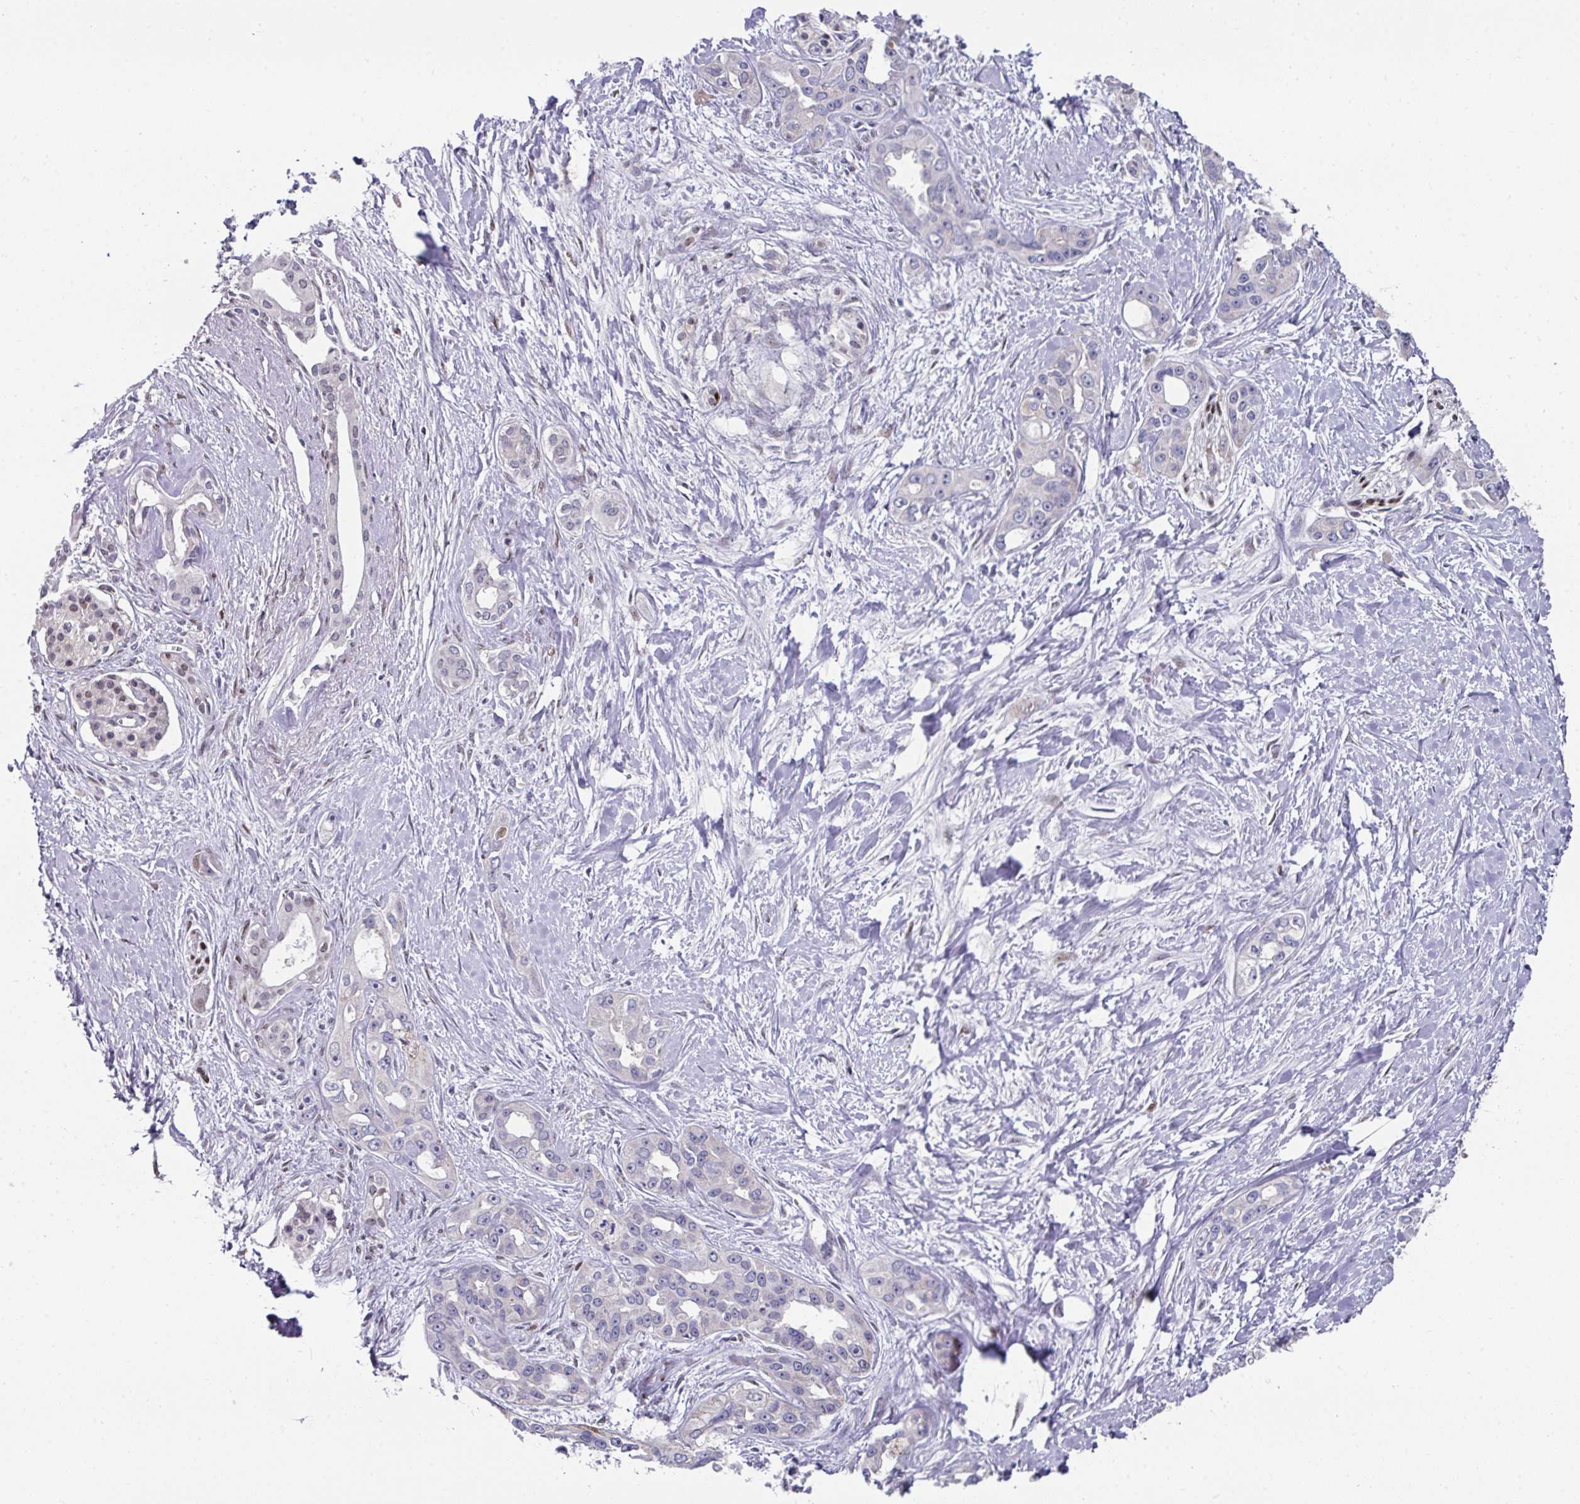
{"staining": {"intensity": "negative", "quantity": "none", "location": "none"}, "tissue": "pancreatic cancer", "cell_type": "Tumor cells", "image_type": "cancer", "snomed": [{"axis": "morphology", "description": "Adenocarcinoma, NOS"}, {"axis": "topography", "description": "Pancreas"}], "caption": "Pancreatic adenocarcinoma was stained to show a protein in brown. There is no significant expression in tumor cells.", "gene": "CBX7", "patient": {"sex": "female", "age": 50}}